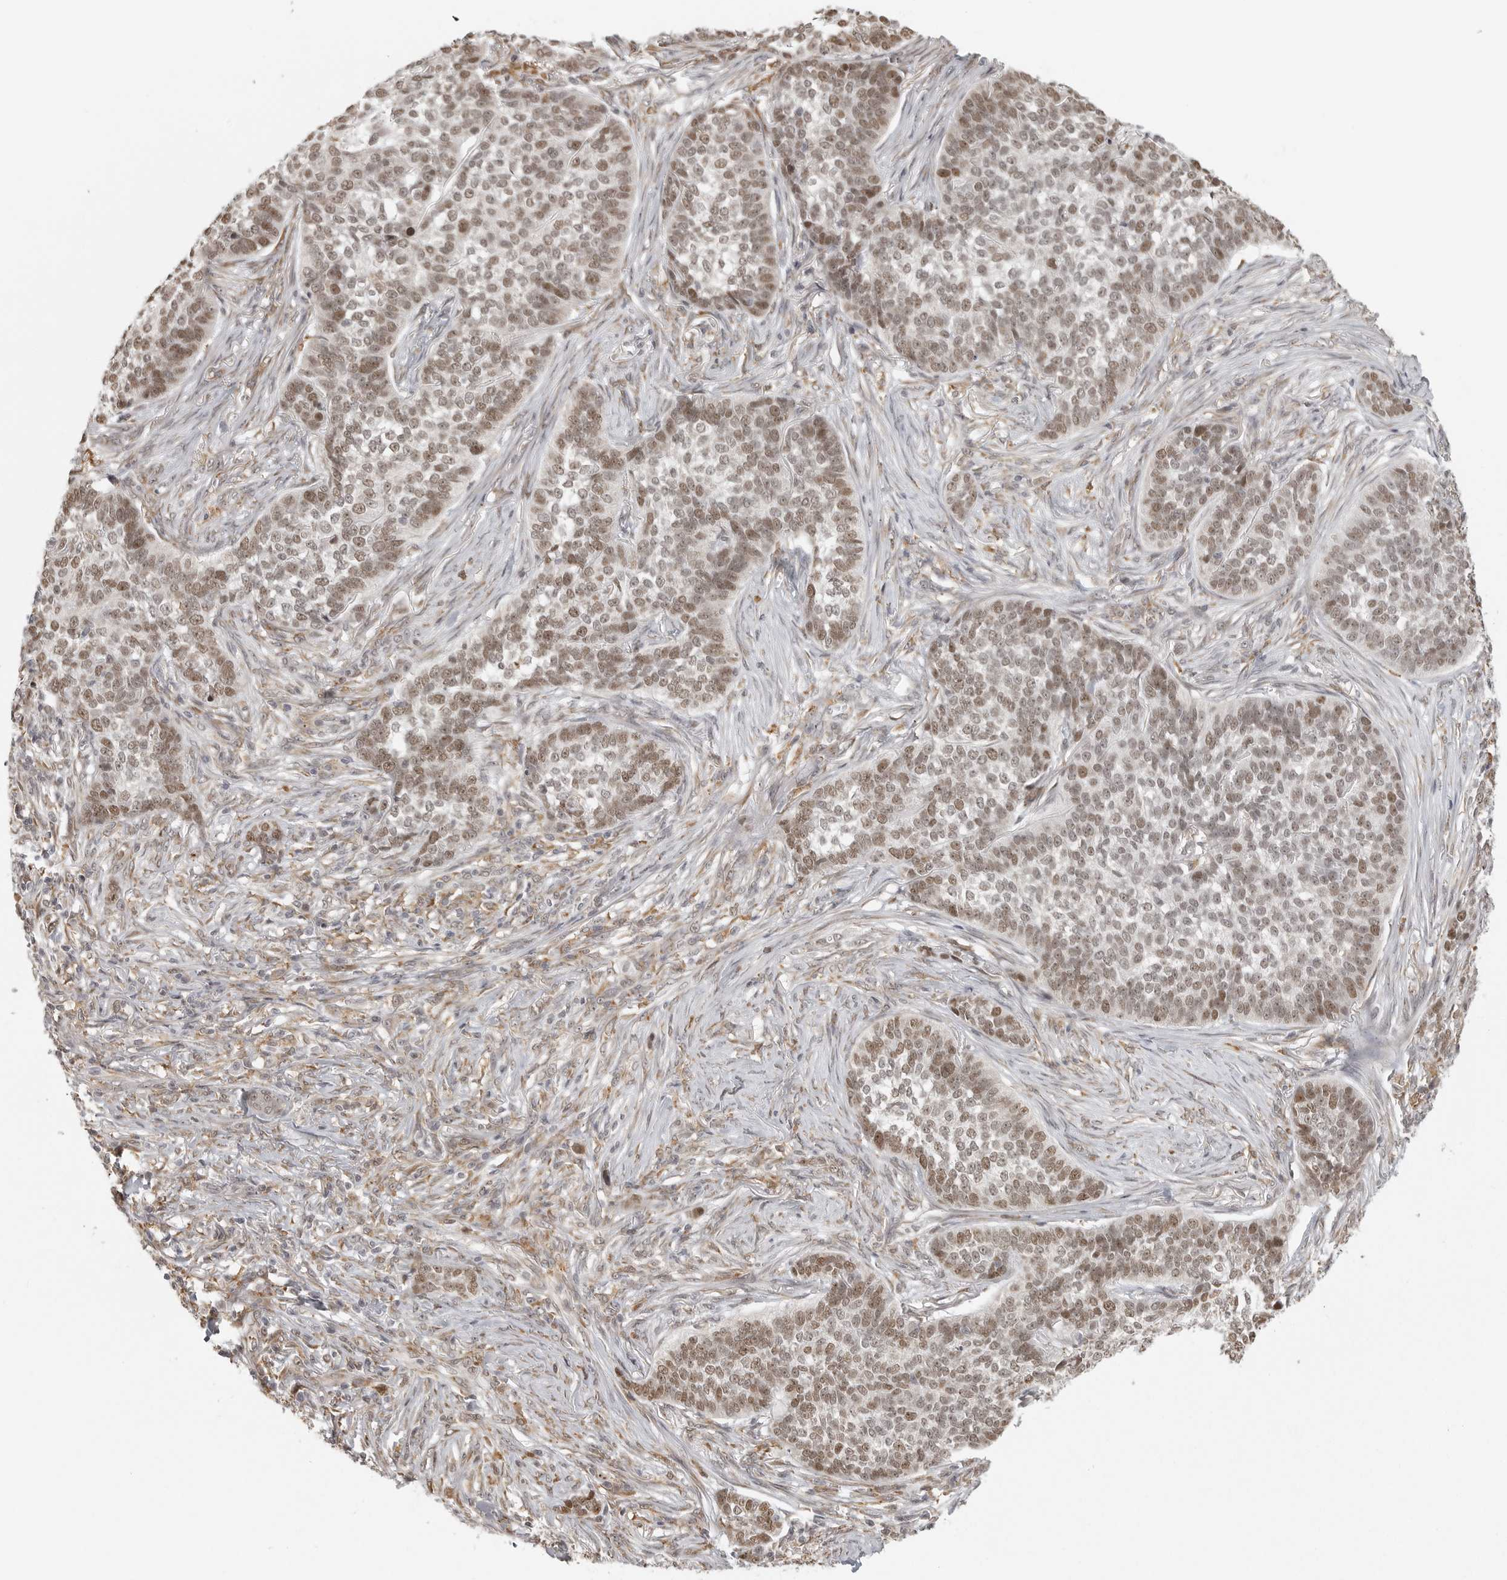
{"staining": {"intensity": "moderate", "quantity": ">75%", "location": "nuclear"}, "tissue": "skin cancer", "cell_type": "Tumor cells", "image_type": "cancer", "snomed": [{"axis": "morphology", "description": "Basal cell carcinoma"}, {"axis": "topography", "description": "Skin"}], "caption": "Protein positivity by IHC displays moderate nuclear staining in approximately >75% of tumor cells in basal cell carcinoma (skin).", "gene": "ISG20L2", "patient": {"sex": "male", "age": 85}}